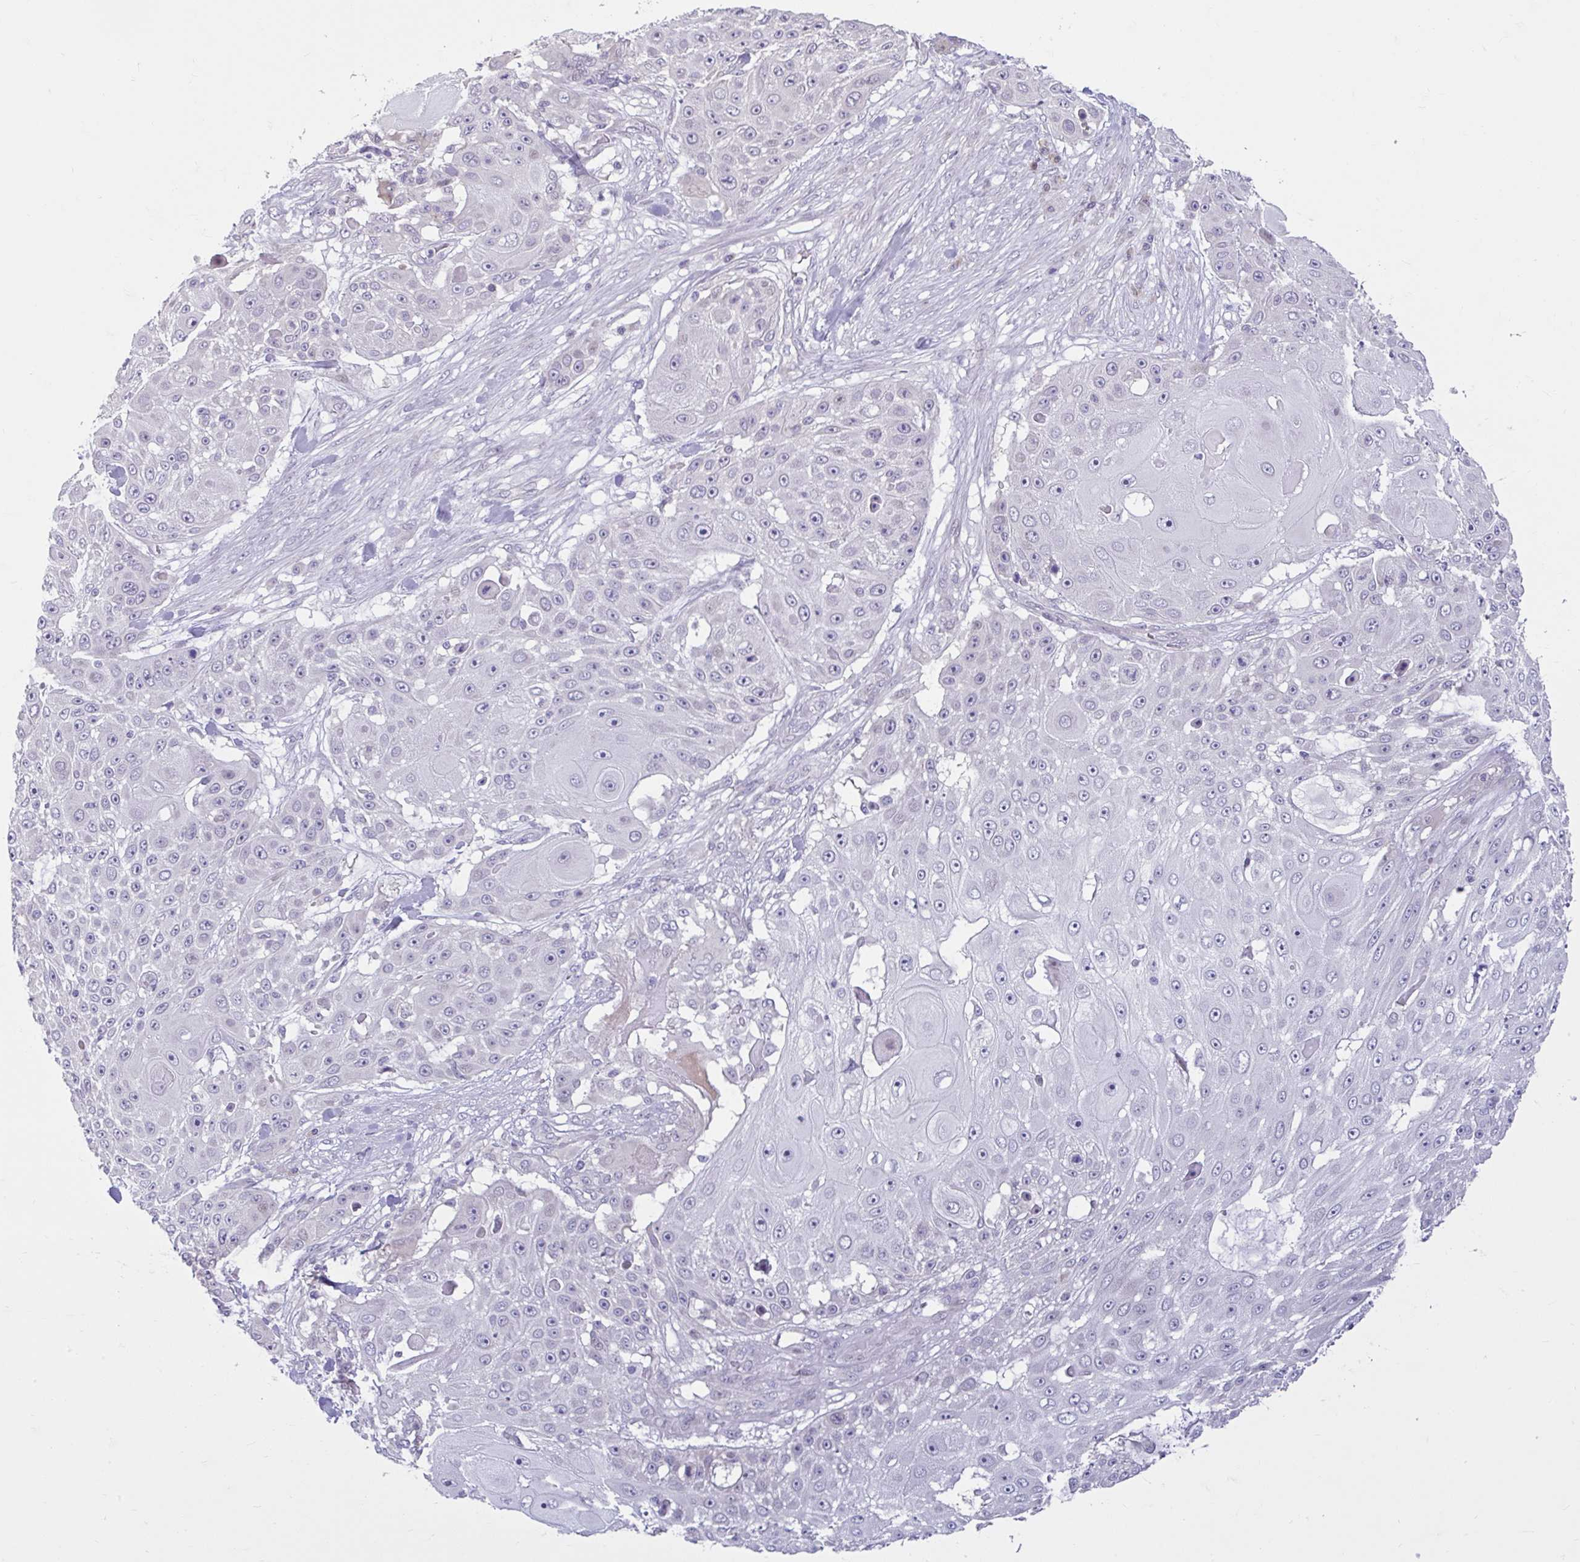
{"staining": {"intensity": "negative", "quantity": "none", "location": "none"}, "tissue": "skin cancer", "cell_type": "Tumor cells", "image_type": "cancer", "snomed": [{"axis": "morphology", "description": "Squamous cell carcinoma, NOS"}, {"axis": "topography", "description": "Skin"}], "caption": "The photomicrograph shows no staining of tumor cells in skin squamous cell carcinoma.", "gene": "FAM153A", "patient": {"sex": "female", "age": 86}}